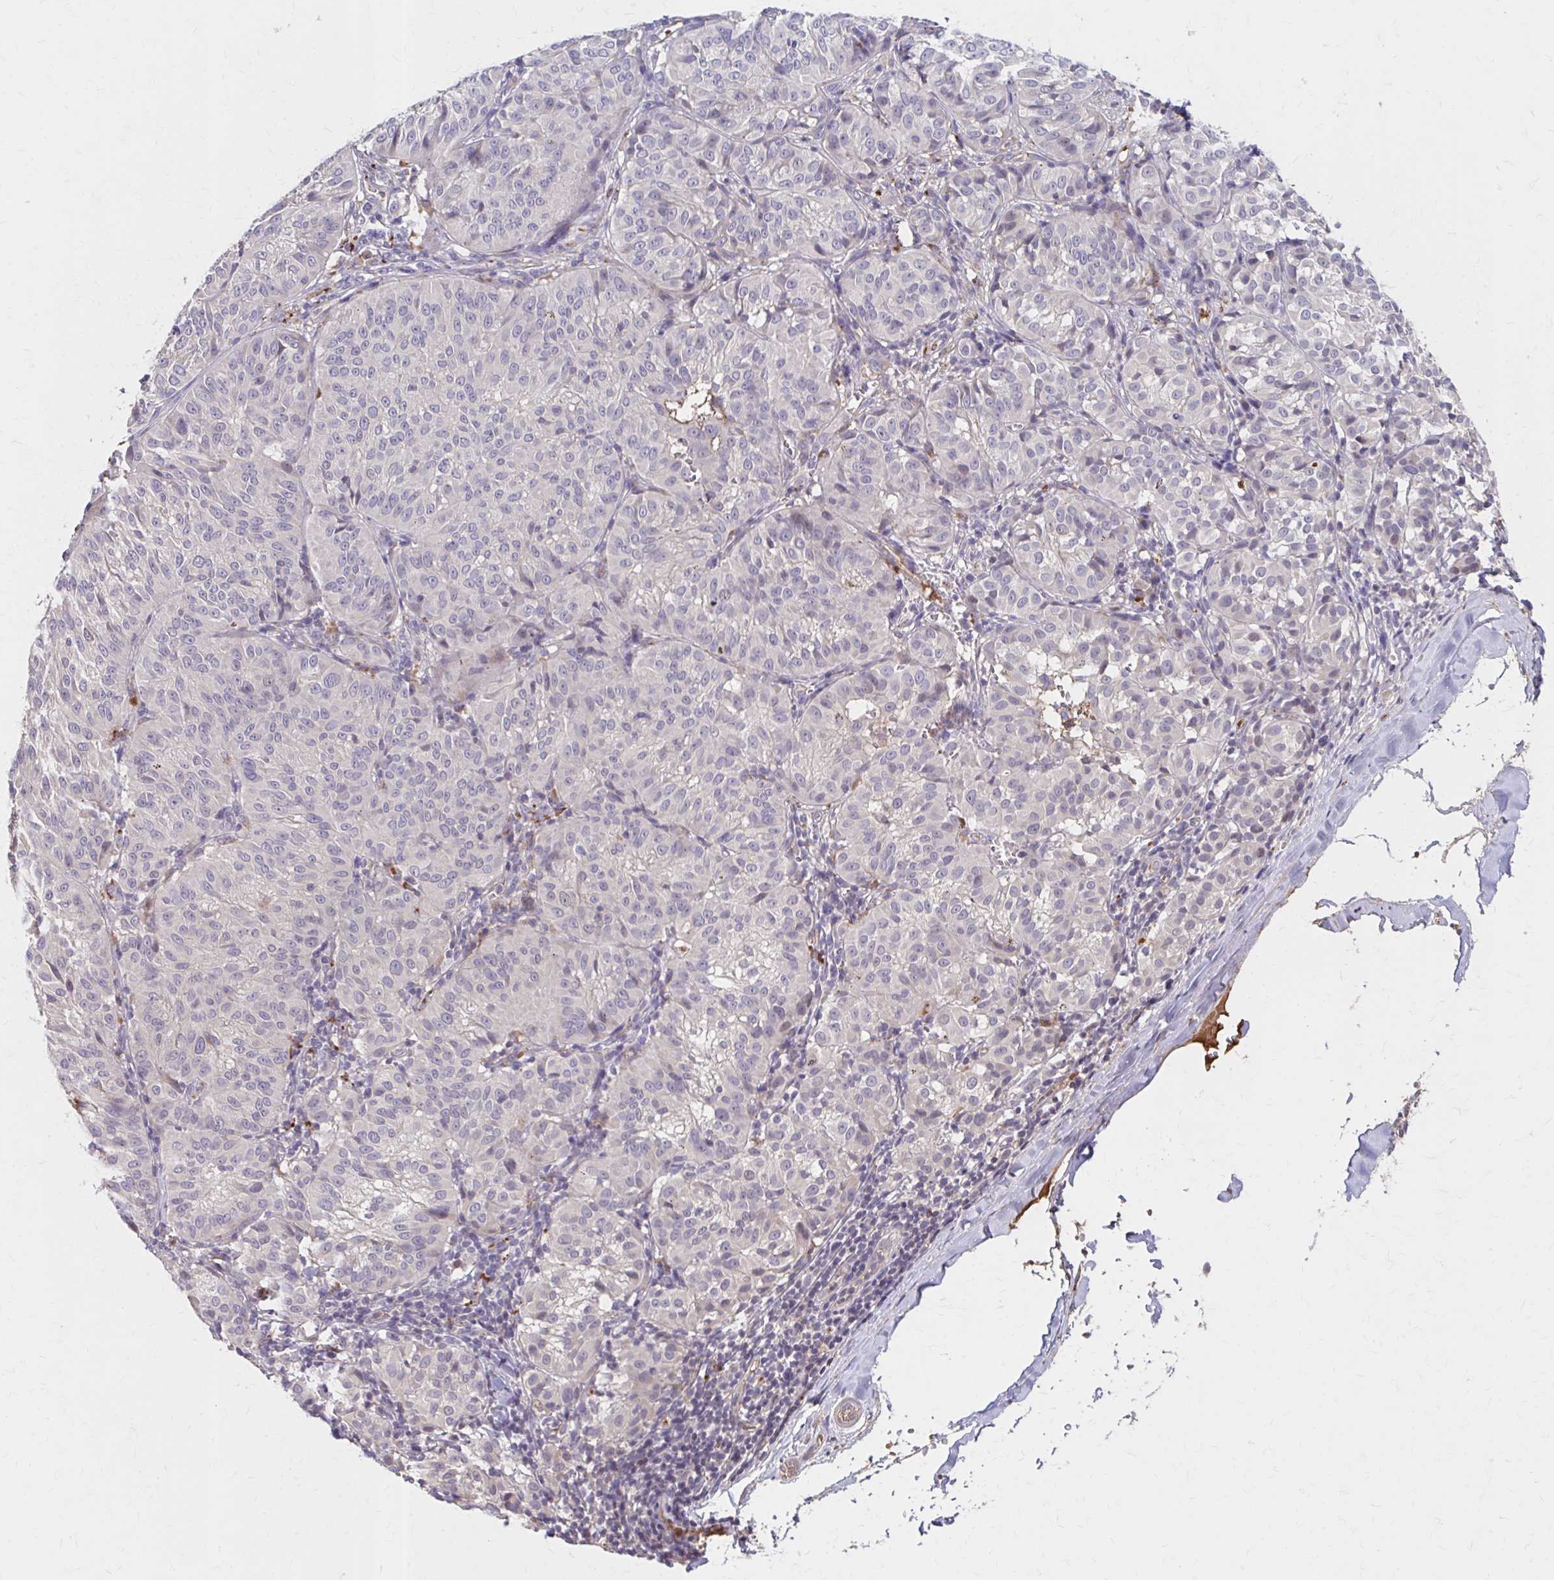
{"staining": {"intensity": "negative", "quantity": "none", "location": "none"}, "tissue": "melanoma", "cell_type": "Tumor cells", "image_type": "cancer", "snomed": [{"axis": "morphology", "description": "Malignant melanoma, NOS"}, {"axis": "topography", "description": "Skin"}], "caption": "The IHC photomicrograph has no significant expression in tumor cells of melanoma tissue.", "gene": "HMGCS2", "patient": {"sex": "female", "age": 72}}